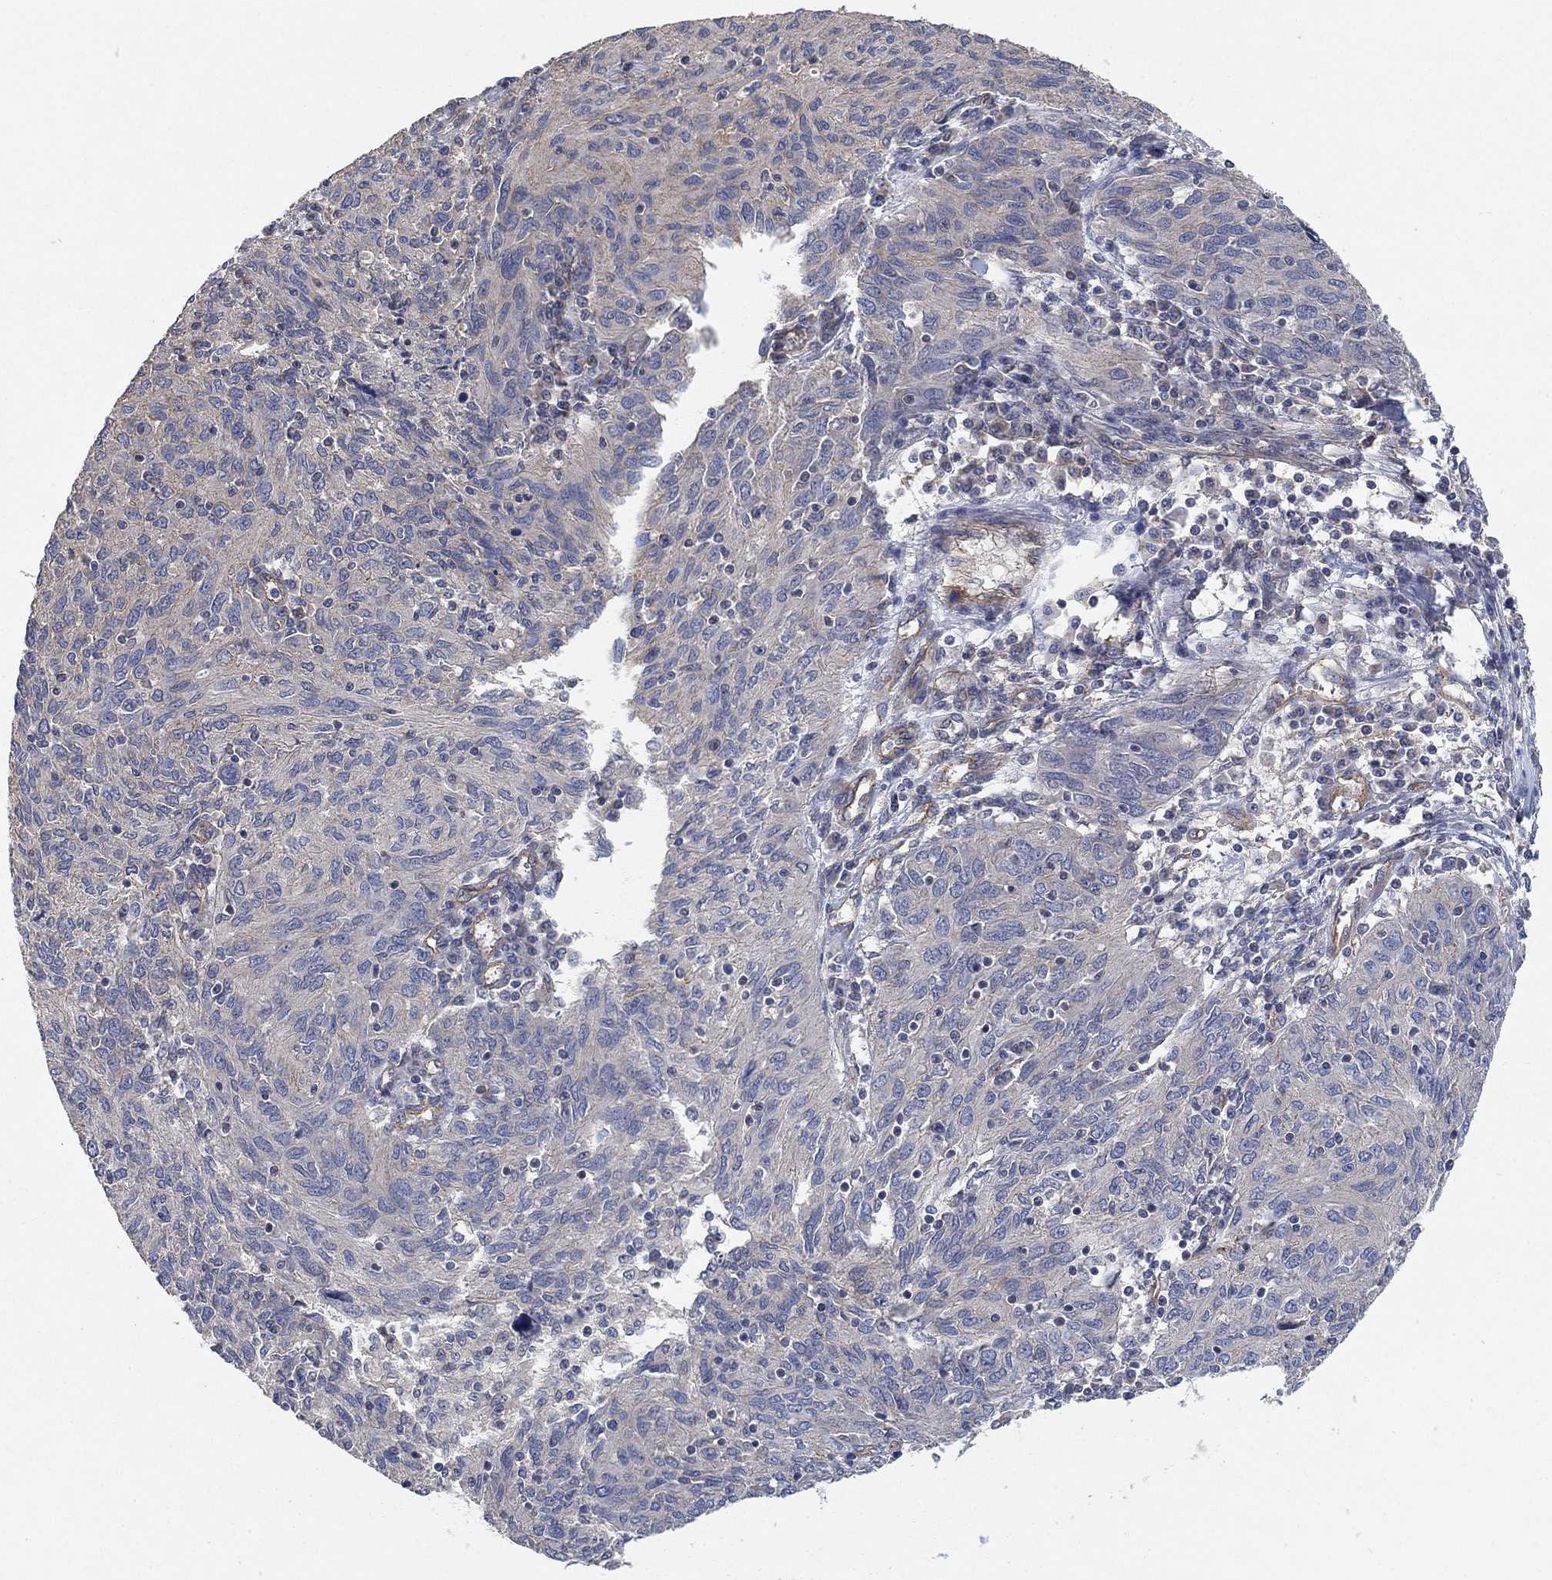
{"staining": {"intensity": "negative", "quantity": "none", "location": "none"}, "tissue": "ovarian cancer", "cell_type": "Tumor cells", "image_type": "cancer", "snomed": [{"axis": "morphology", "description": "Carcinoma, endometroid"}, {"axis": "topography", "description": "Ovary"}], "caption": "Tumor cells are negative for brown protein staining in ovarian cancer. The staining is performed using DAB (3,3'-diaminobenzidine) brown chromogen with nuclei counter-stained in using hematoxylin.", "gene": "MCUR1", "patient": {"sex": "female", "age": 50}}